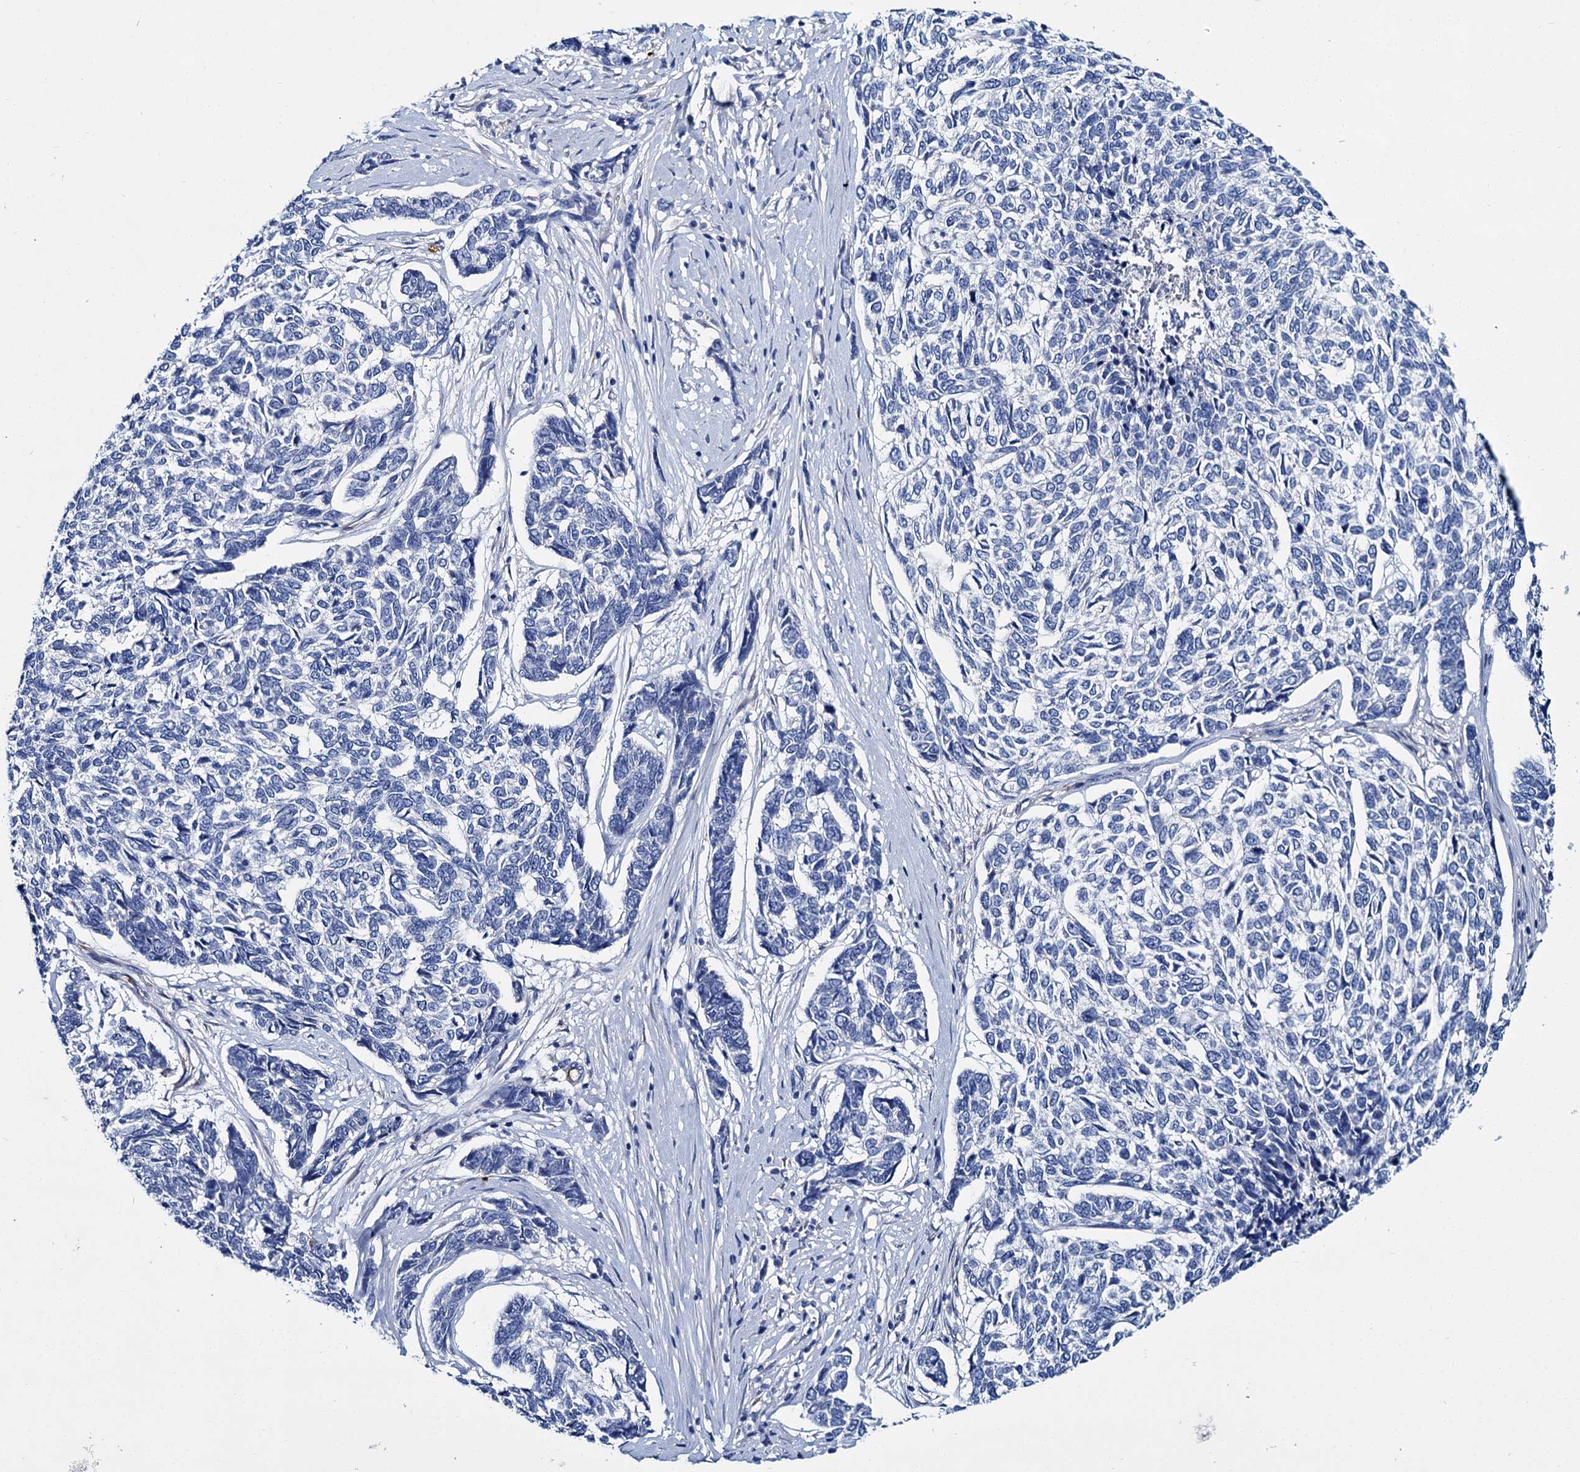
{"staining": {"intensity": "negative", "quantity": "none", "location": "none"}, "tissue": "skin cancer", "cell_type": "Tumor cells", "image_type": "cancer", "snomed": [{"axis": "morphology", "description": "Basal cell carcinoma"}, {"axis": "topography", "description": "Skin"}], "caption": "A histopathology image of skin cancer (basal cell carcinoma) stained for a protein demonstrates no brown staining in tumor cells.", "gene": "ATG2A", "patient": {"sex": "female", "age": 65}}